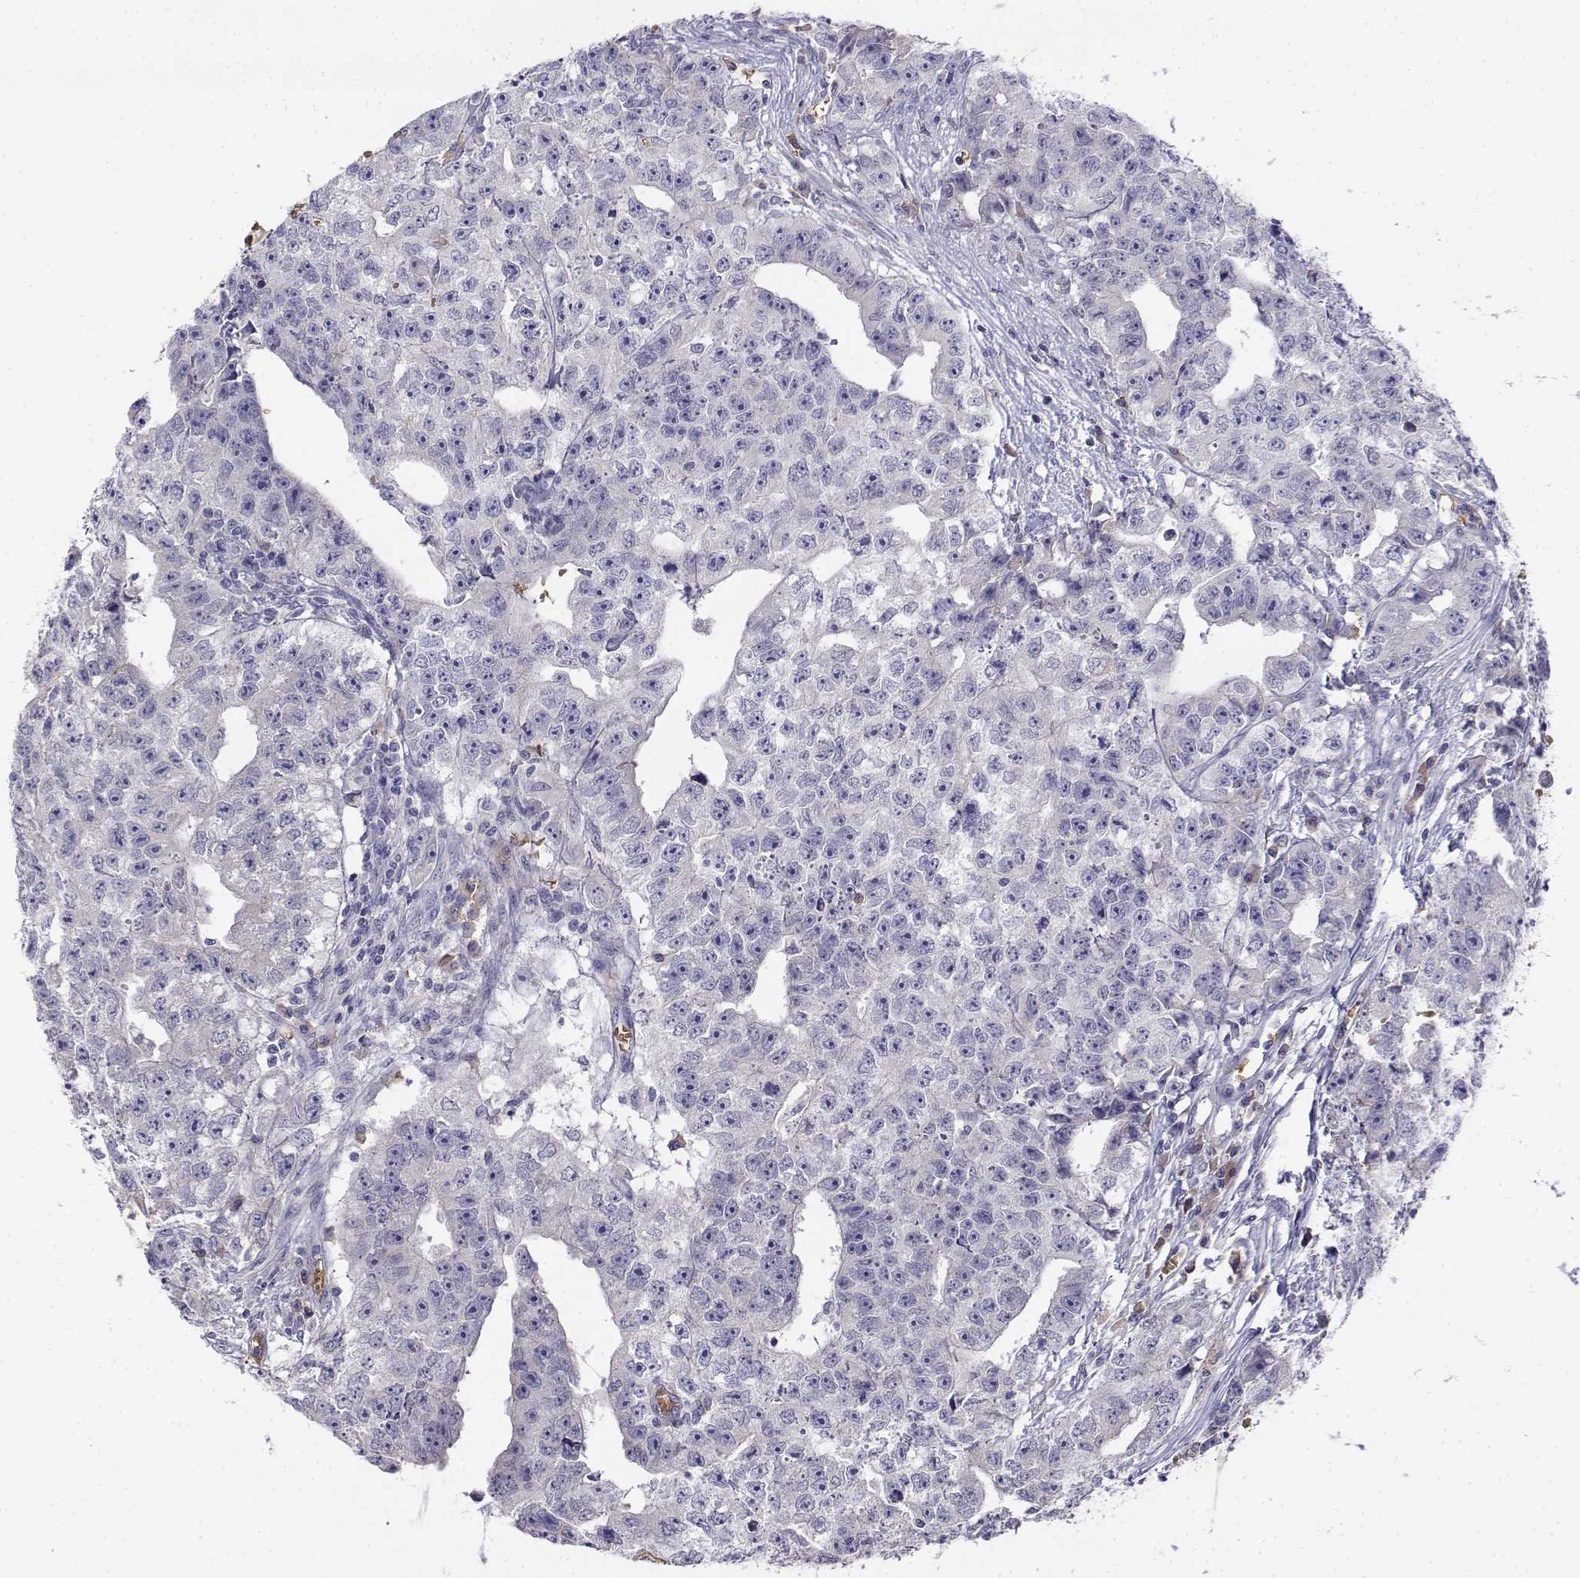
{"staining": {"intensity": "negative", "quantity": "none", "location": "none"}, "tissue": "testis cancer", "cell_type": "Tumor cells", "image_type": "cancer", "snomed": [{"axis": "morphology", "description": "Carcinoma, Embryonal, NOS"}, {"axis": "morphology", "description": "Teratoma, malignant, NOS"}, {"axis": "topography", "description": "Testis"}], "caption": "The image reveals no staining of tumor cells in testis malignant teratoma.", "gene": "CADM1", "patient": {"sex": "male", "age": 24}}